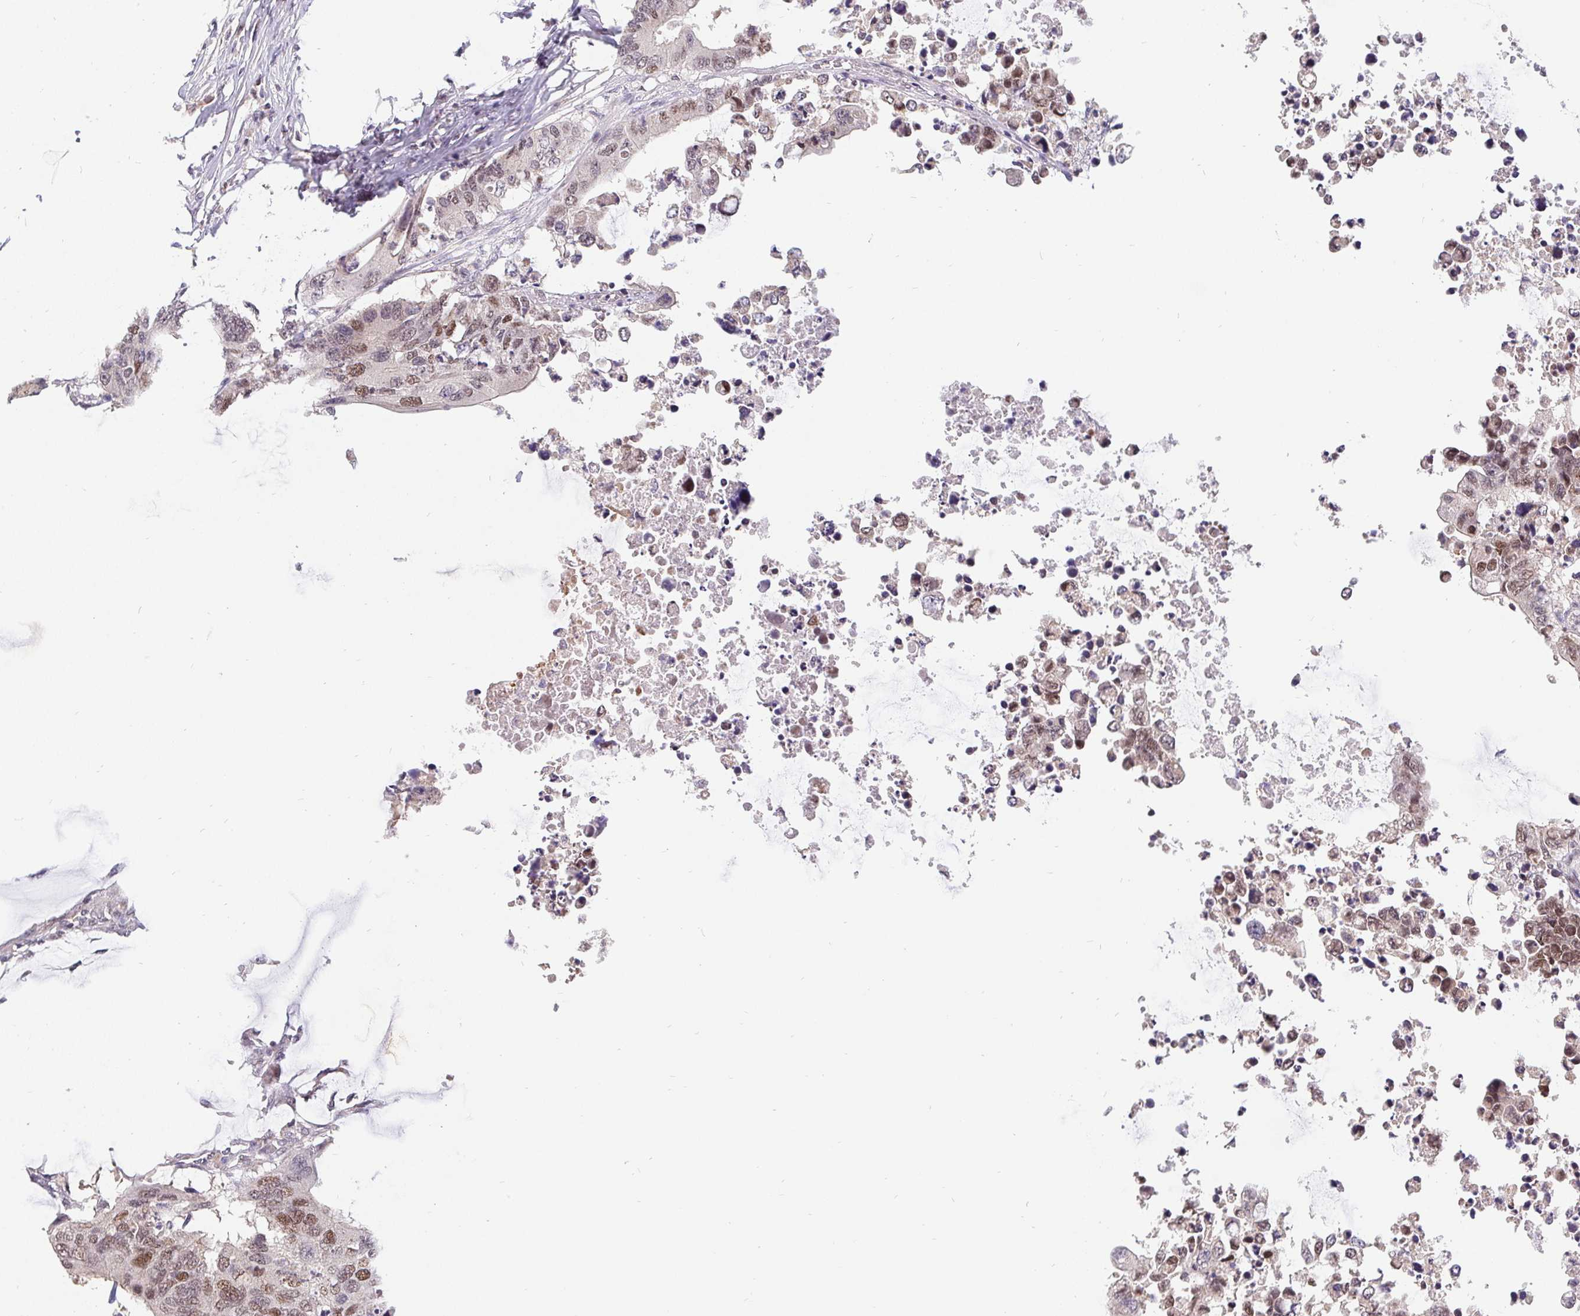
{"staining": {"intensity": "moderate", "quantity": "25%-75%", "location": "nuclear"}, "tissue": "colorectal cancer", "cell_type": "Tumor cells", "image_type": "cancer", "snomed": [{"axis": "morphology", "description": "Adenocarcinoma, NOS"}, {"axis": "topography", "description": "Colon"}], "caption": "High-power microscopy captured an immunohistochemistry photomicrograph of colorectal adenocarcinoma, revealing moderate nuclear positivity in approximately 25%-75% of tumor cells.", "gene": "POU2F1", "patient": {"sex": "male", "age": 71}}